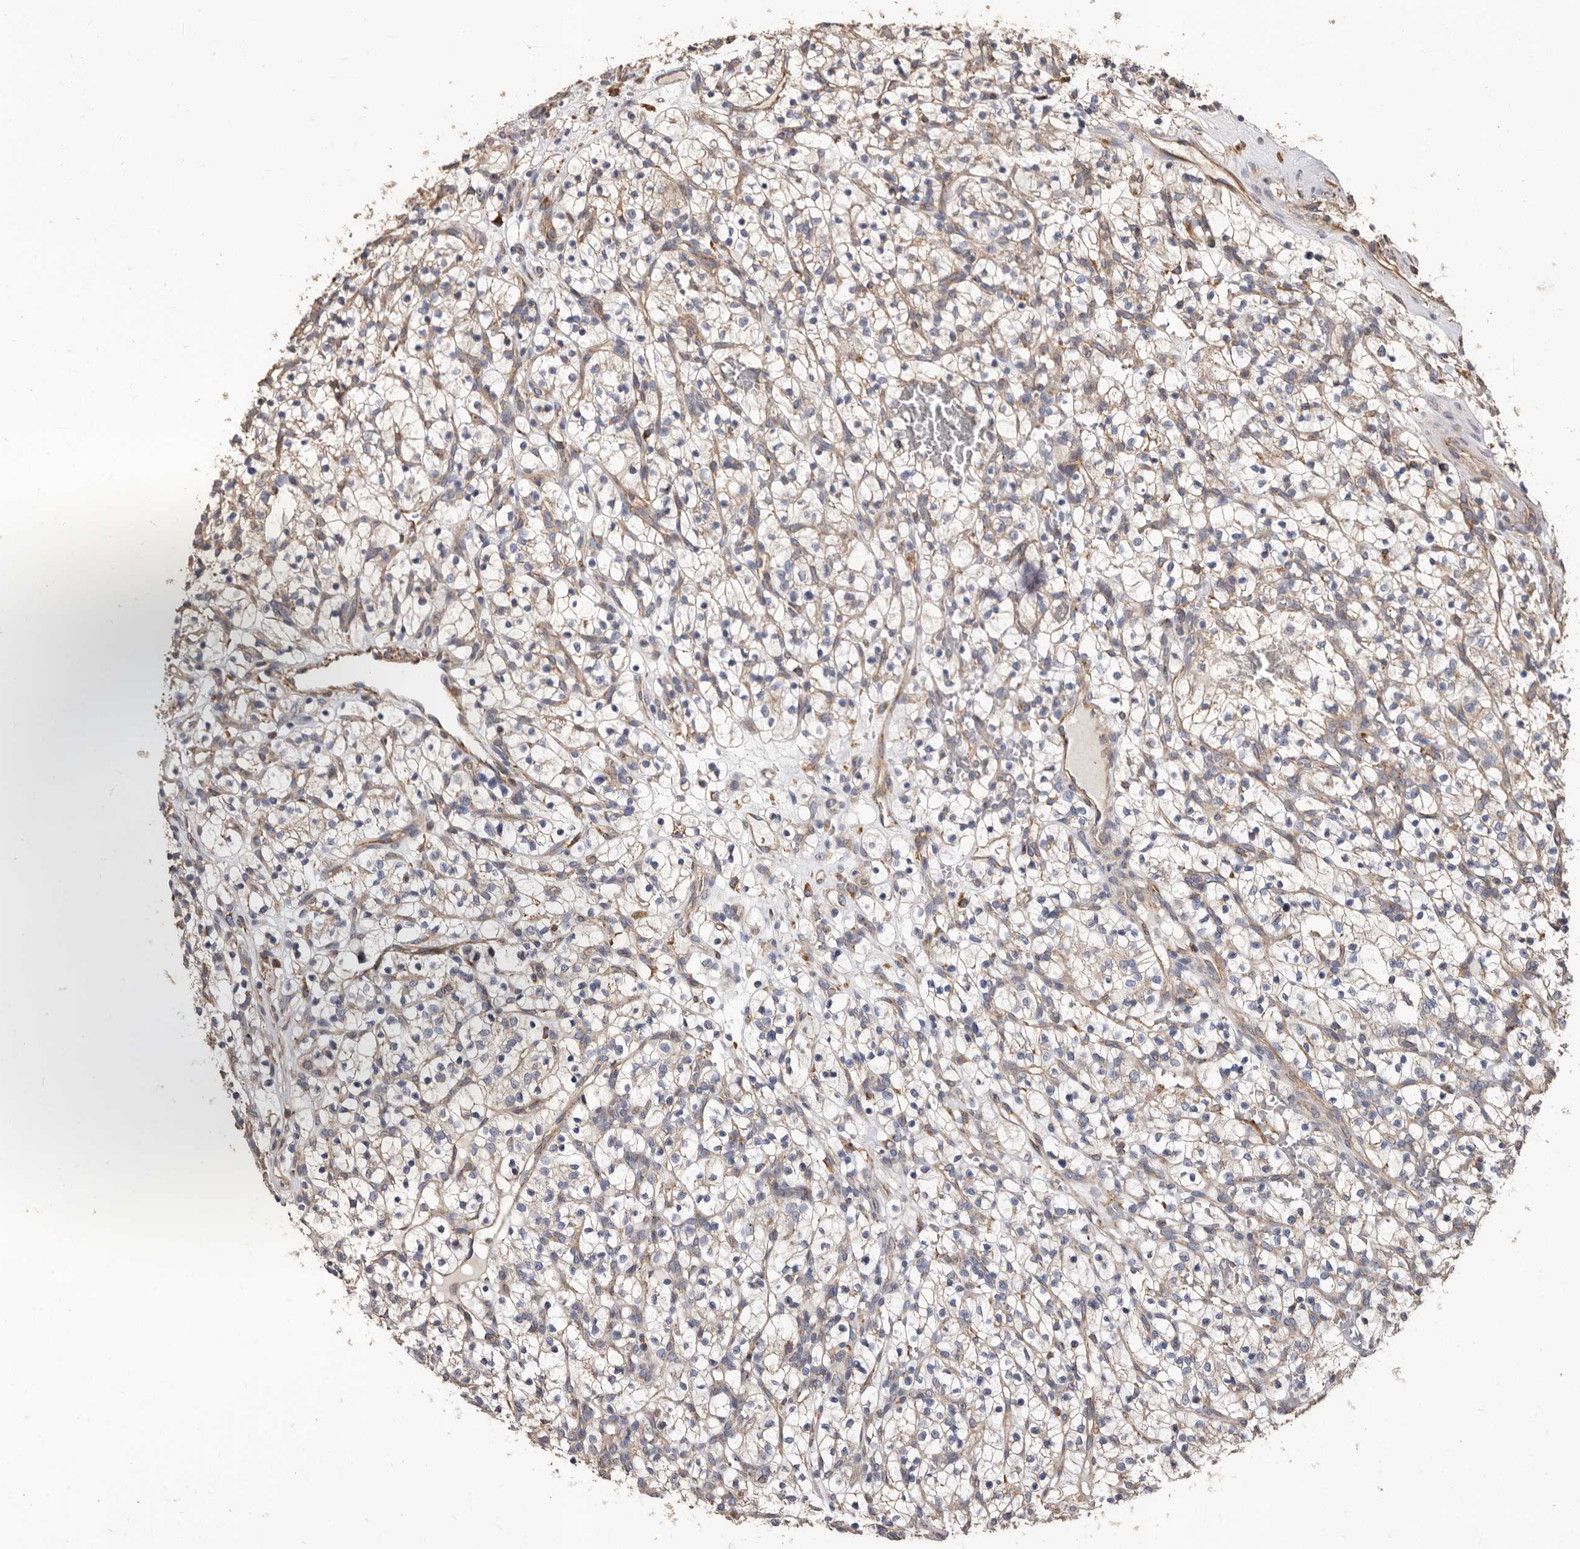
{"staining": {"intensity": "weak", "quantity": ">75%", "location": "cytoplasmic/membranous"}, "tissue": "renal cancer", "cell_type": "Tumor cells", "image_type": "cancer", "snomed": [{"axis": "morphology", "description": "Adenocarcinoma, NOS"}, {"axis": "topography", "description": "Kidney"}], "caption": "A high-resolution histopathology image shows IHC staining of renal adenocarcinoma, which shows weak cytoplasmic/membranous expression in about >75% of tumor cells. The protein is stained brown, and the nuclei are stained in blue (DAB (3,3'-diaminobenzidine) IHC with brightfield microscopy, high magnification).", "gene": "OSGIN2", "patient": {"sex": "female", "age": 57}}